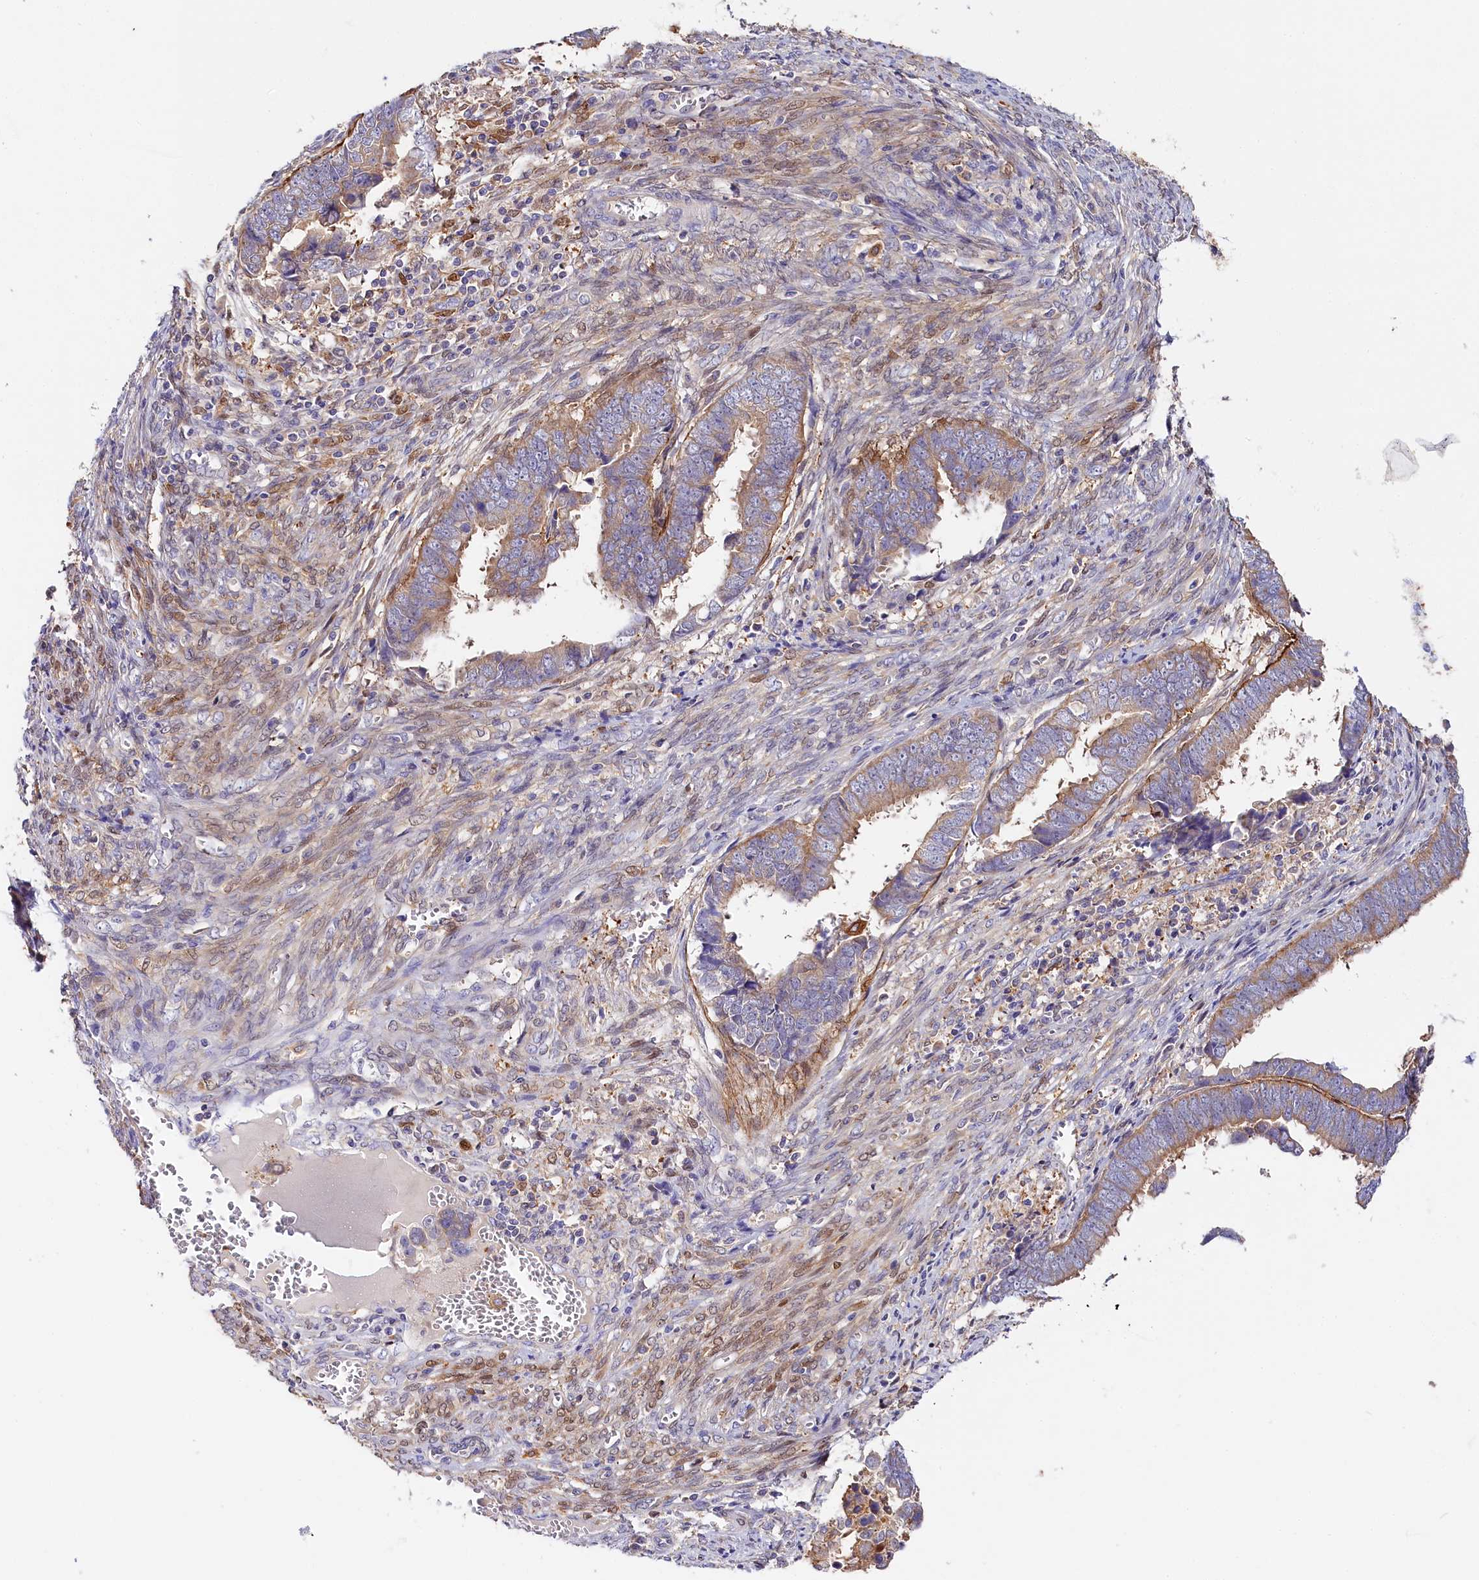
{"staining": {"intensity": "weak", "quantity": "25%-75%", "location": "cytoplasmic/membranous"}, "tissue": "endometrial cancer", "cell_type": "Tumor cells", "image_type": "cancer", "snomed": [{"axis": "morphology", "description": "Adenocarcinoma, NOS"}, {"axis": "topography", "description": "Endometrium"}], "caption": "About 25%-75% of tumor cells in human endometrial adenocarcinoma display weak cytoplasmic/membranous protein staining as visualized by brown immunohistochemical staining.", "gene": "KATNB1", "patient": {"sex": "female", "age": 75}}